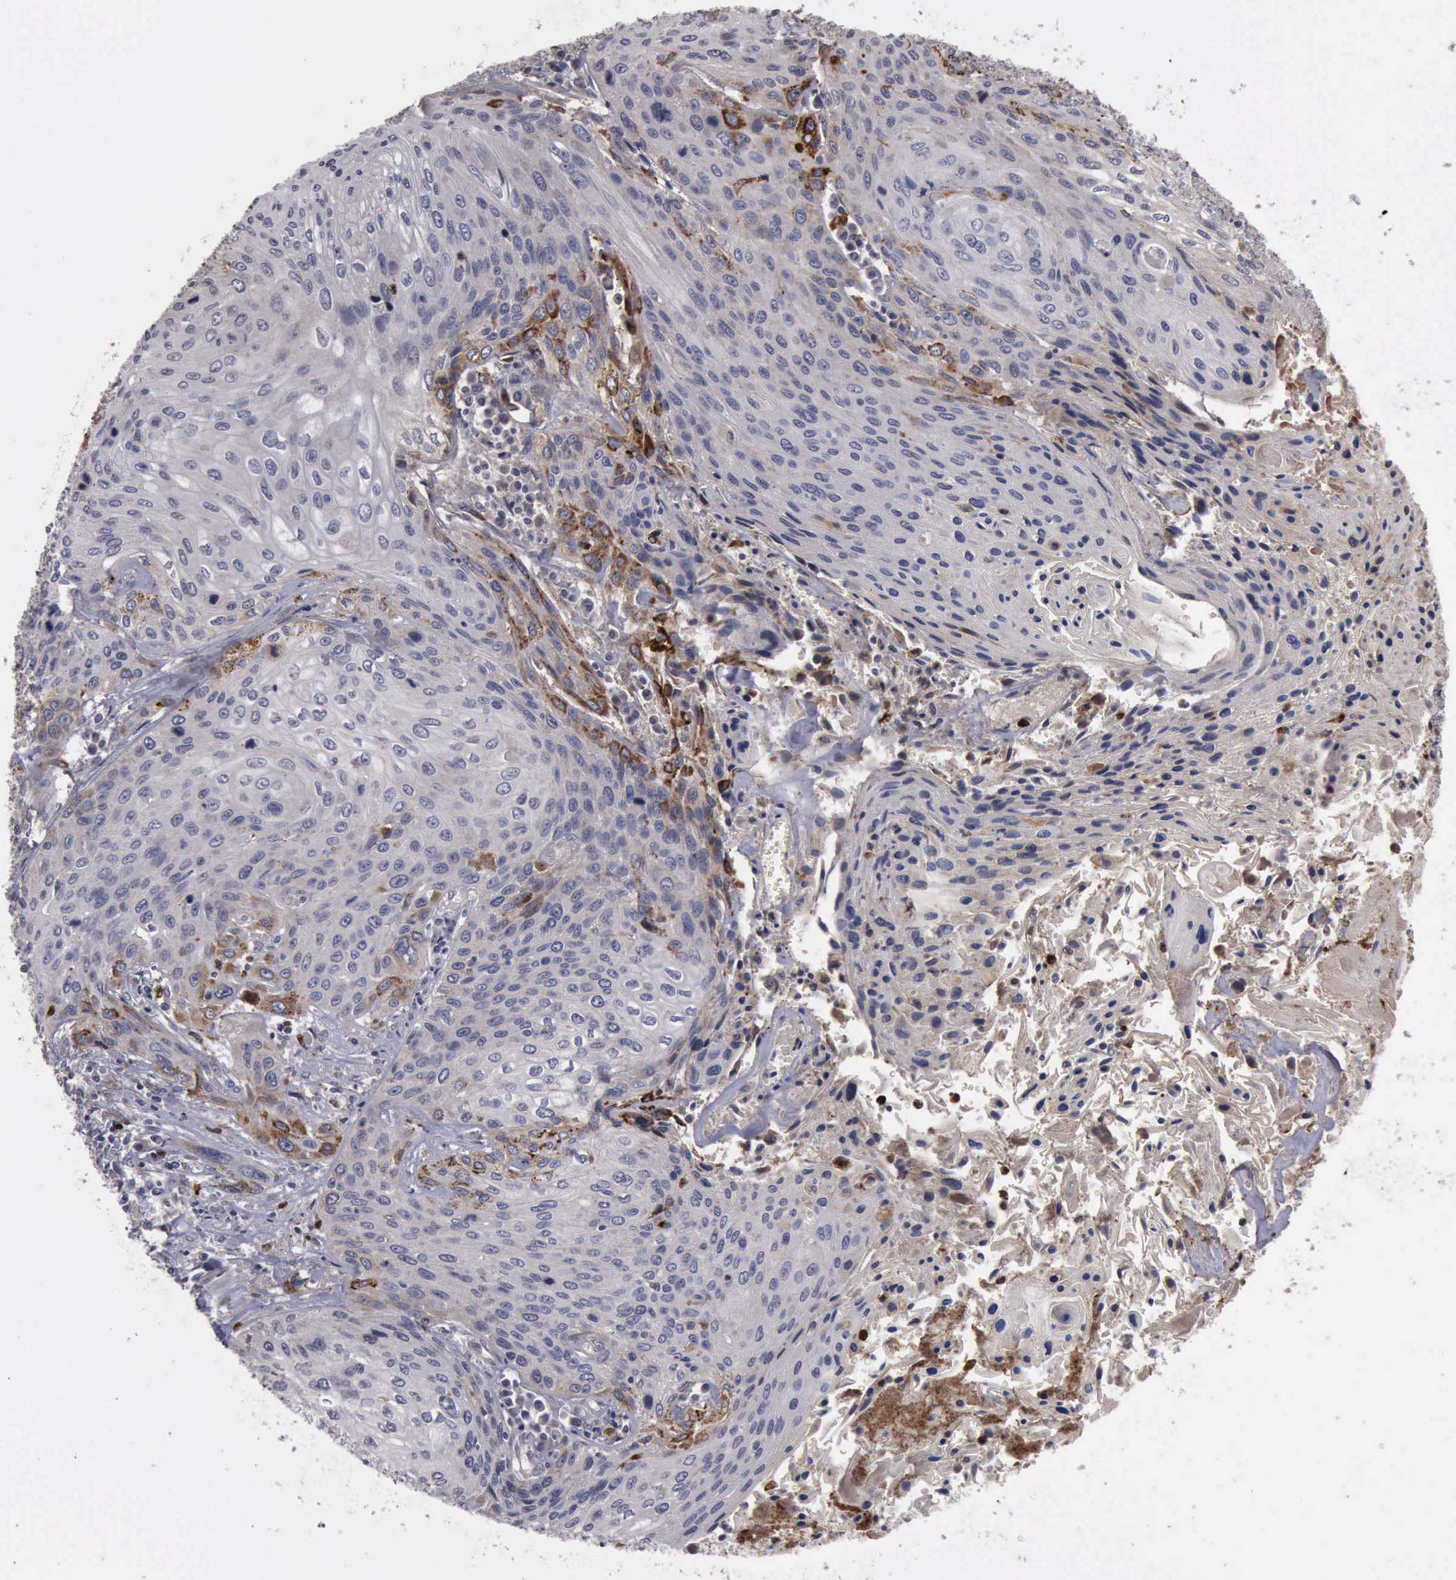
{"staining": {"intensity": "moderate", "quantity": "<25%", "location": "cytoplasmic/membranous"}, "tissue": "cervical cancer", "cell_type": "Tumor cells", "image_type": "cancer", "snomed": [{"axis": "morphology", "description": "Squamous cell carcinoma, NOS"}, {"axis": "topography", "description": "Cervix"}], "caption": "High-power microscopy captured an IHC photomicrograph of cervical squamous cell carcinoma, revealing moderate cytoplasmic/membranous staining in approximately <25% of tumor cells.", "gene": "MMP9", "patient": {"sex": "female", "age": 32}}